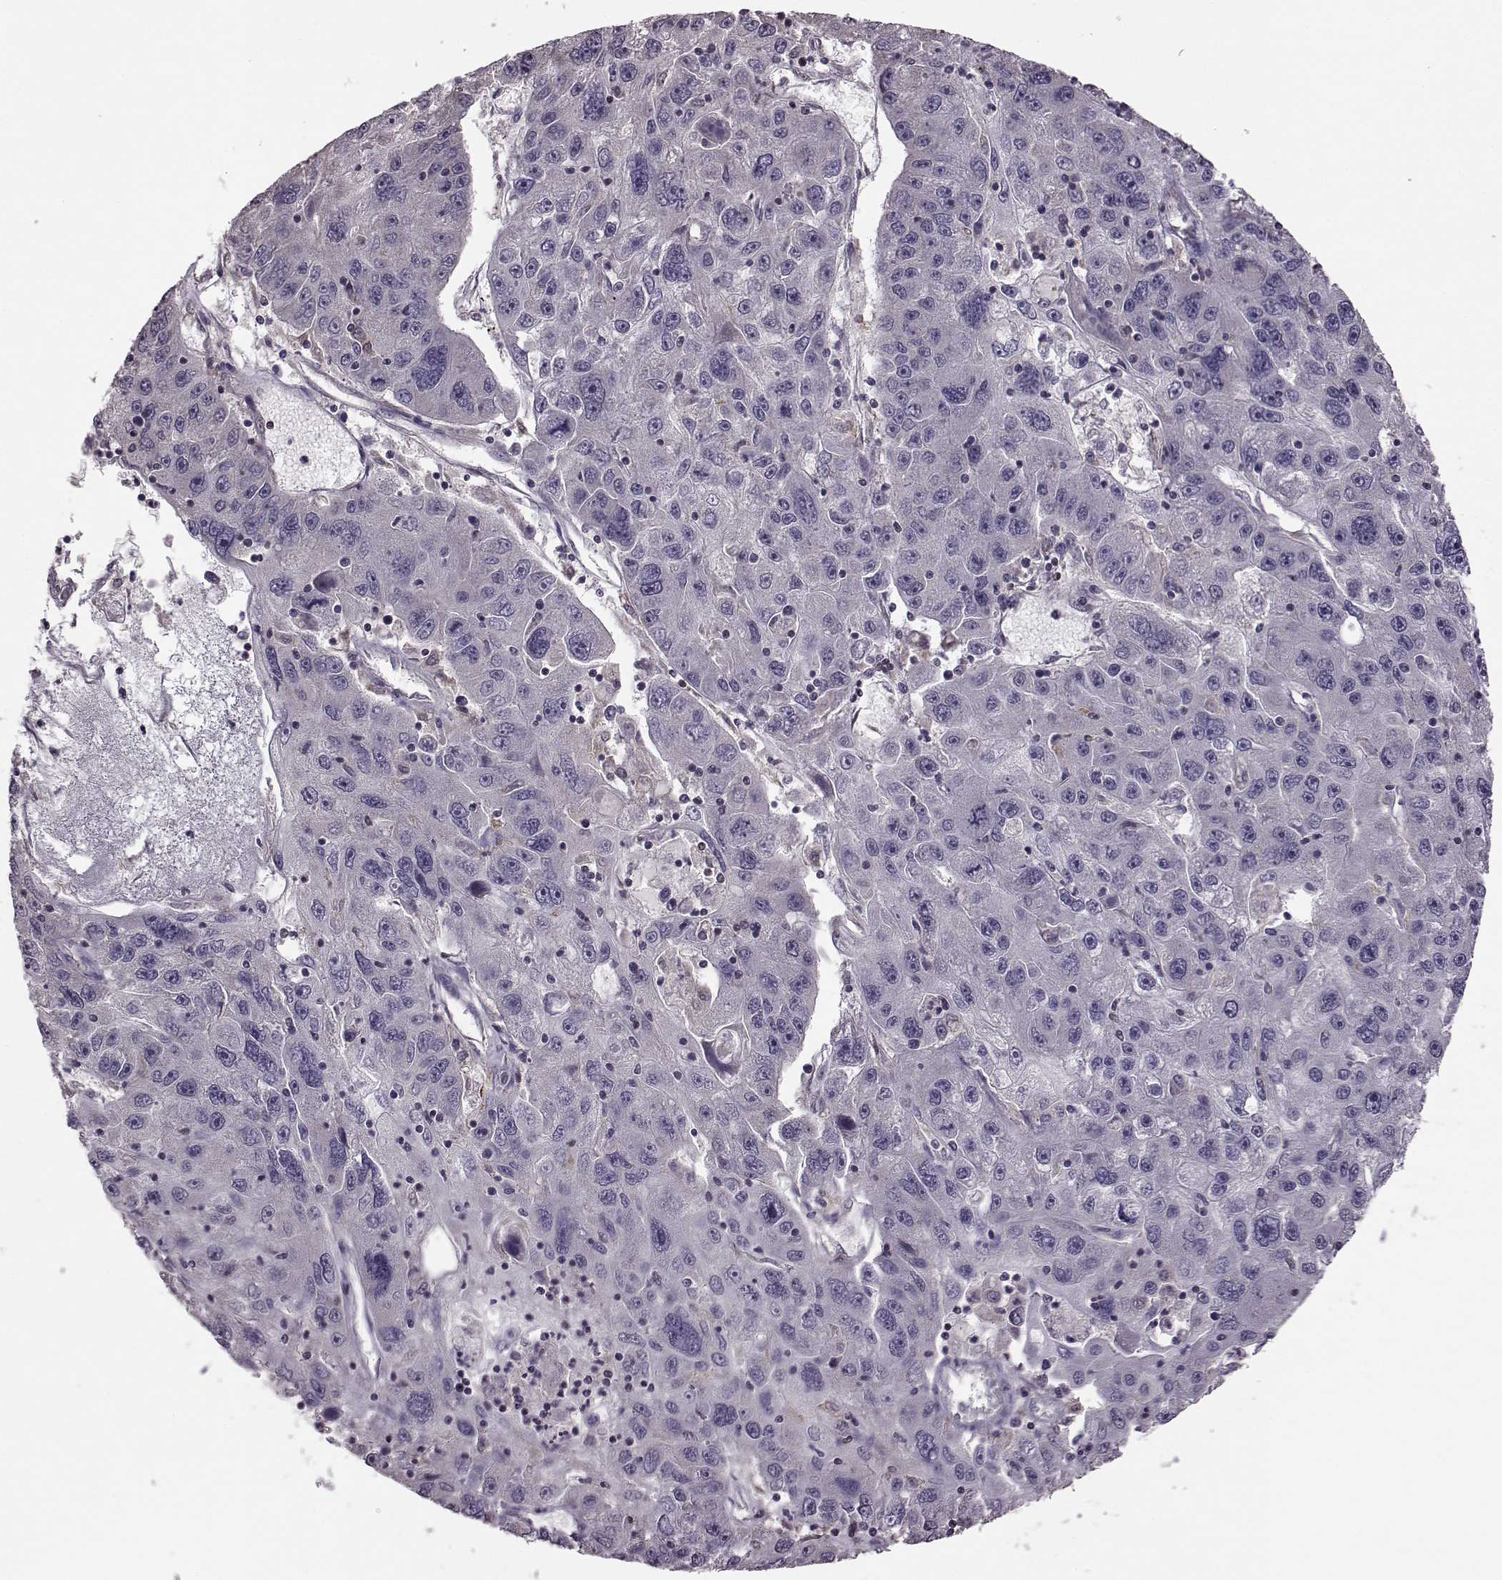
{"staining": {"intensity": "negative", "quantity": "none", "location": "none"}, "tissue": "stomach cancer", "cell_type": "Tumor cells", "image_type": "cancer", "snomed": [{"axis": "morphology", "description": "Adenocarcinoma, NOS"}, {"axis": "topography", "description": "Stomach"}], "caption": "Immunohistochemical staining of stomach cancer exhibits no significant staining in tumor cells.", "gene": "CDC42SE1", "patient": {"sex": "male", "age": 56}}